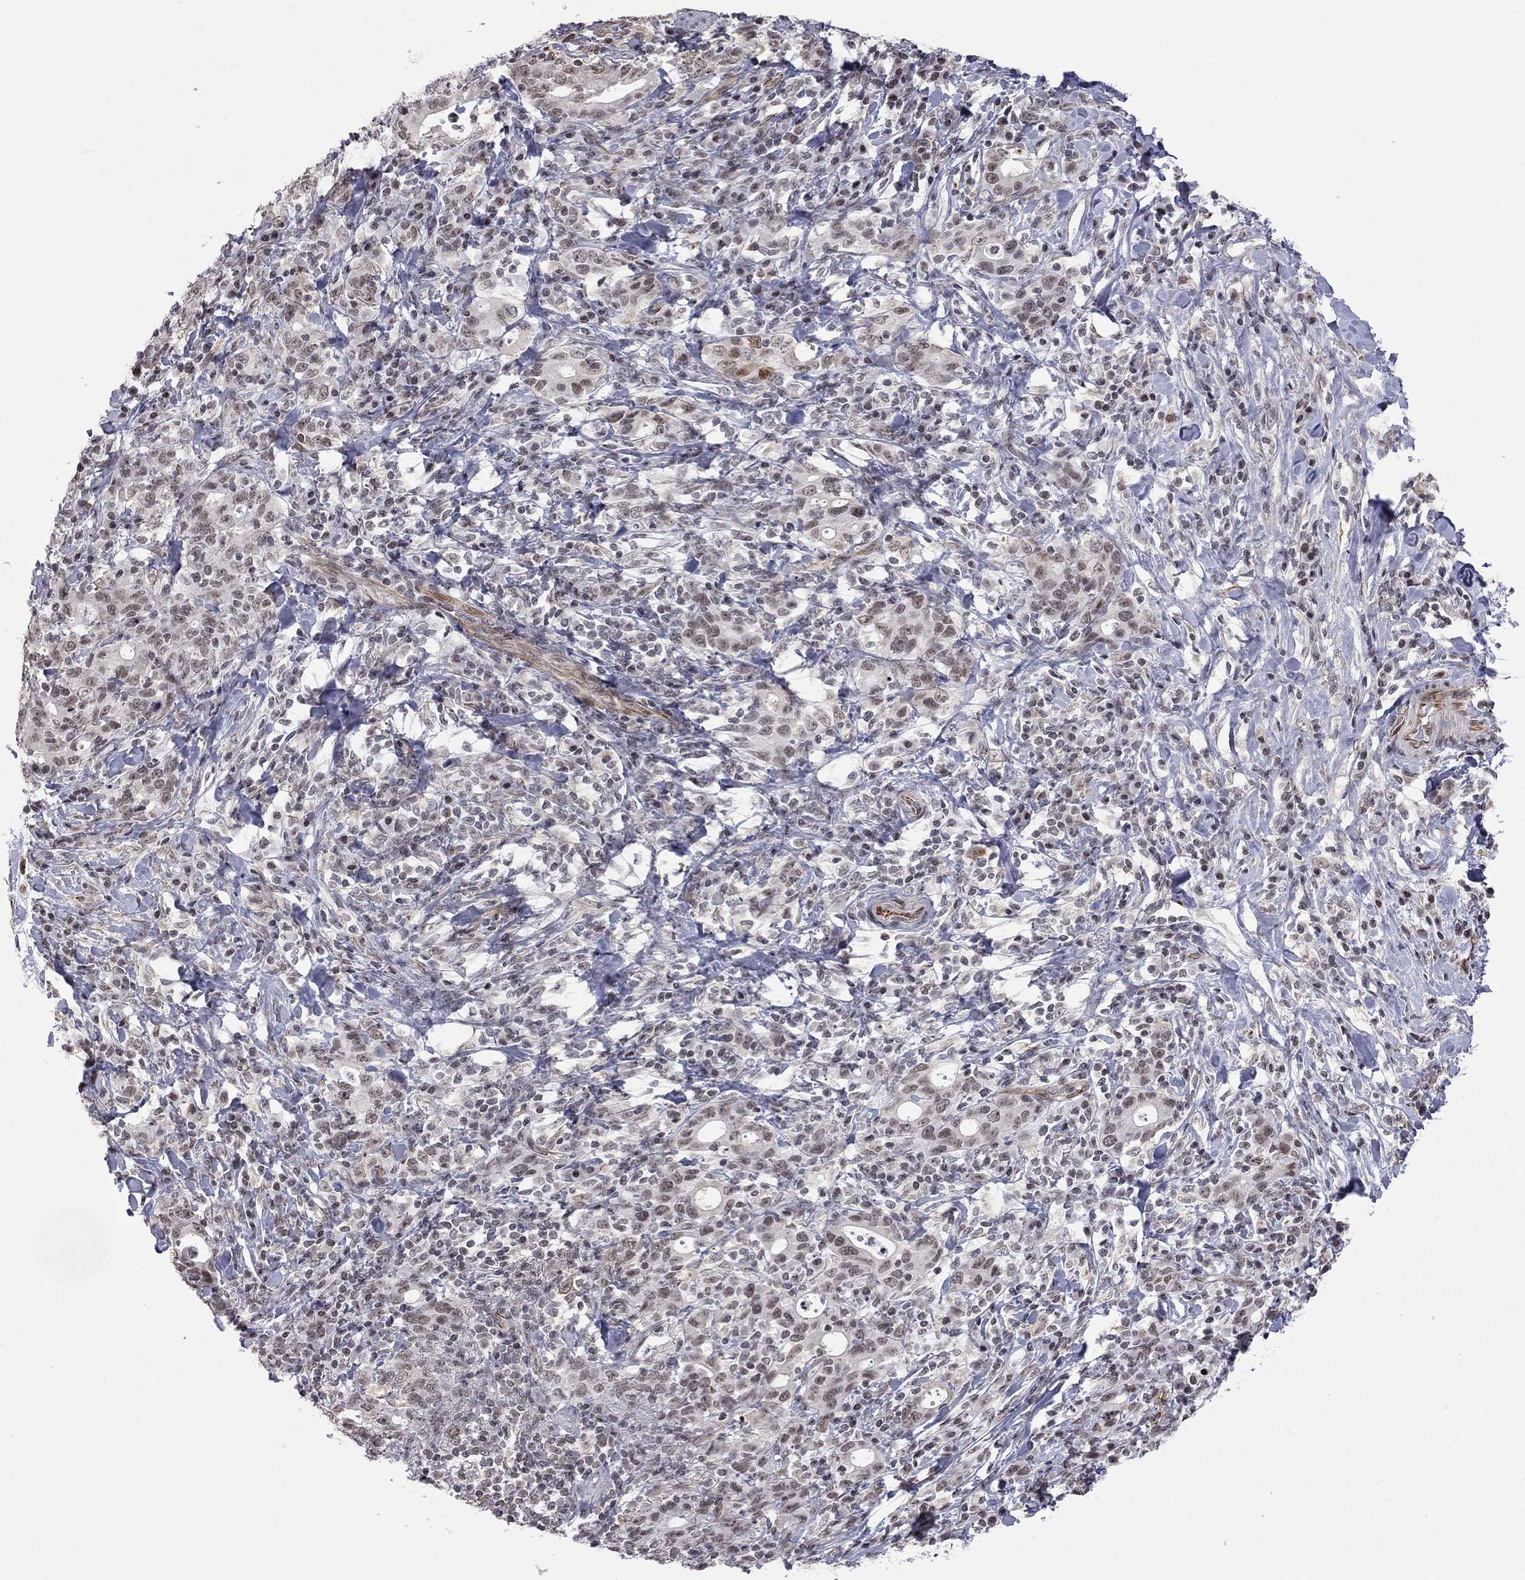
{"staining": {"intensity": "negative", "quantity": "none", "location": "none"}, "tissue": "stomach cancer", "cell_type": "Tumor cells", "image_type": "cancer", "snomed": [{"axis": "morphology", "description": "Adenocarcinoma, NOS"}, {"axis": "topography", "description": "Stomach"}], "caption": "IHC histopathology image of neoplastic tissue: adenocarcinoma (stomach) stained with DAB (3,3'-diaminobenzidine) demonstrates no significant protein expression in tumor cells. (DAB IHC, high magnification).", "gene": "MTNR1B", "patient": {"sex": "male", "age": 79}}